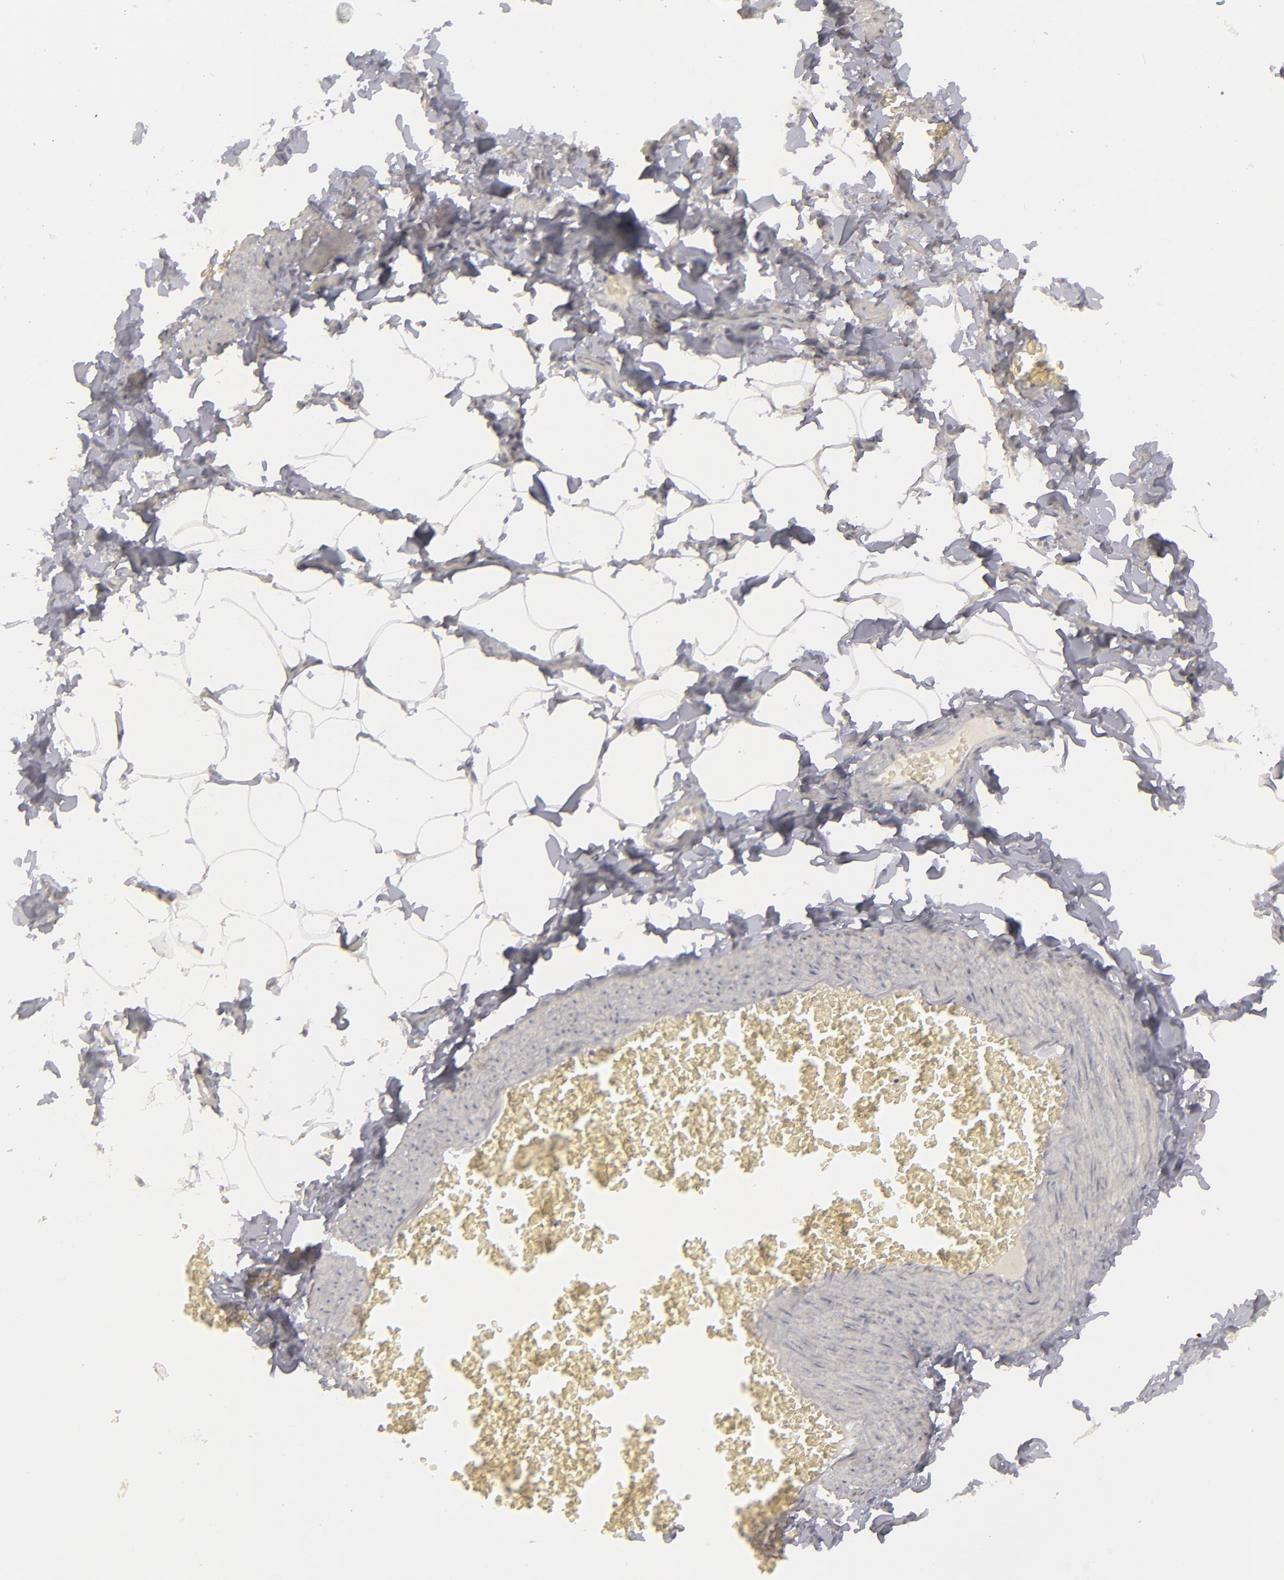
{"staining": {"intensity": "negative", "quantity": "none", "location": "none"}, "tissue": "adipose tissue", "cell_type": "Adipocytes", "image_type": "normal", "snomed": [{"axis": "morphology", "description": "Normal tissue, NOS"}, {"axis": "topography", "description": "Vascular tissue"}], "caption": "IHC image of unremarkable adipose tissue: adipose tissue stained with DAB (3,3'-diaminobenzidine) reveals no significant protein staining in adipocytes.", "gene": "KIAA1210", "patient": {"sex": "male", "age": 41}}